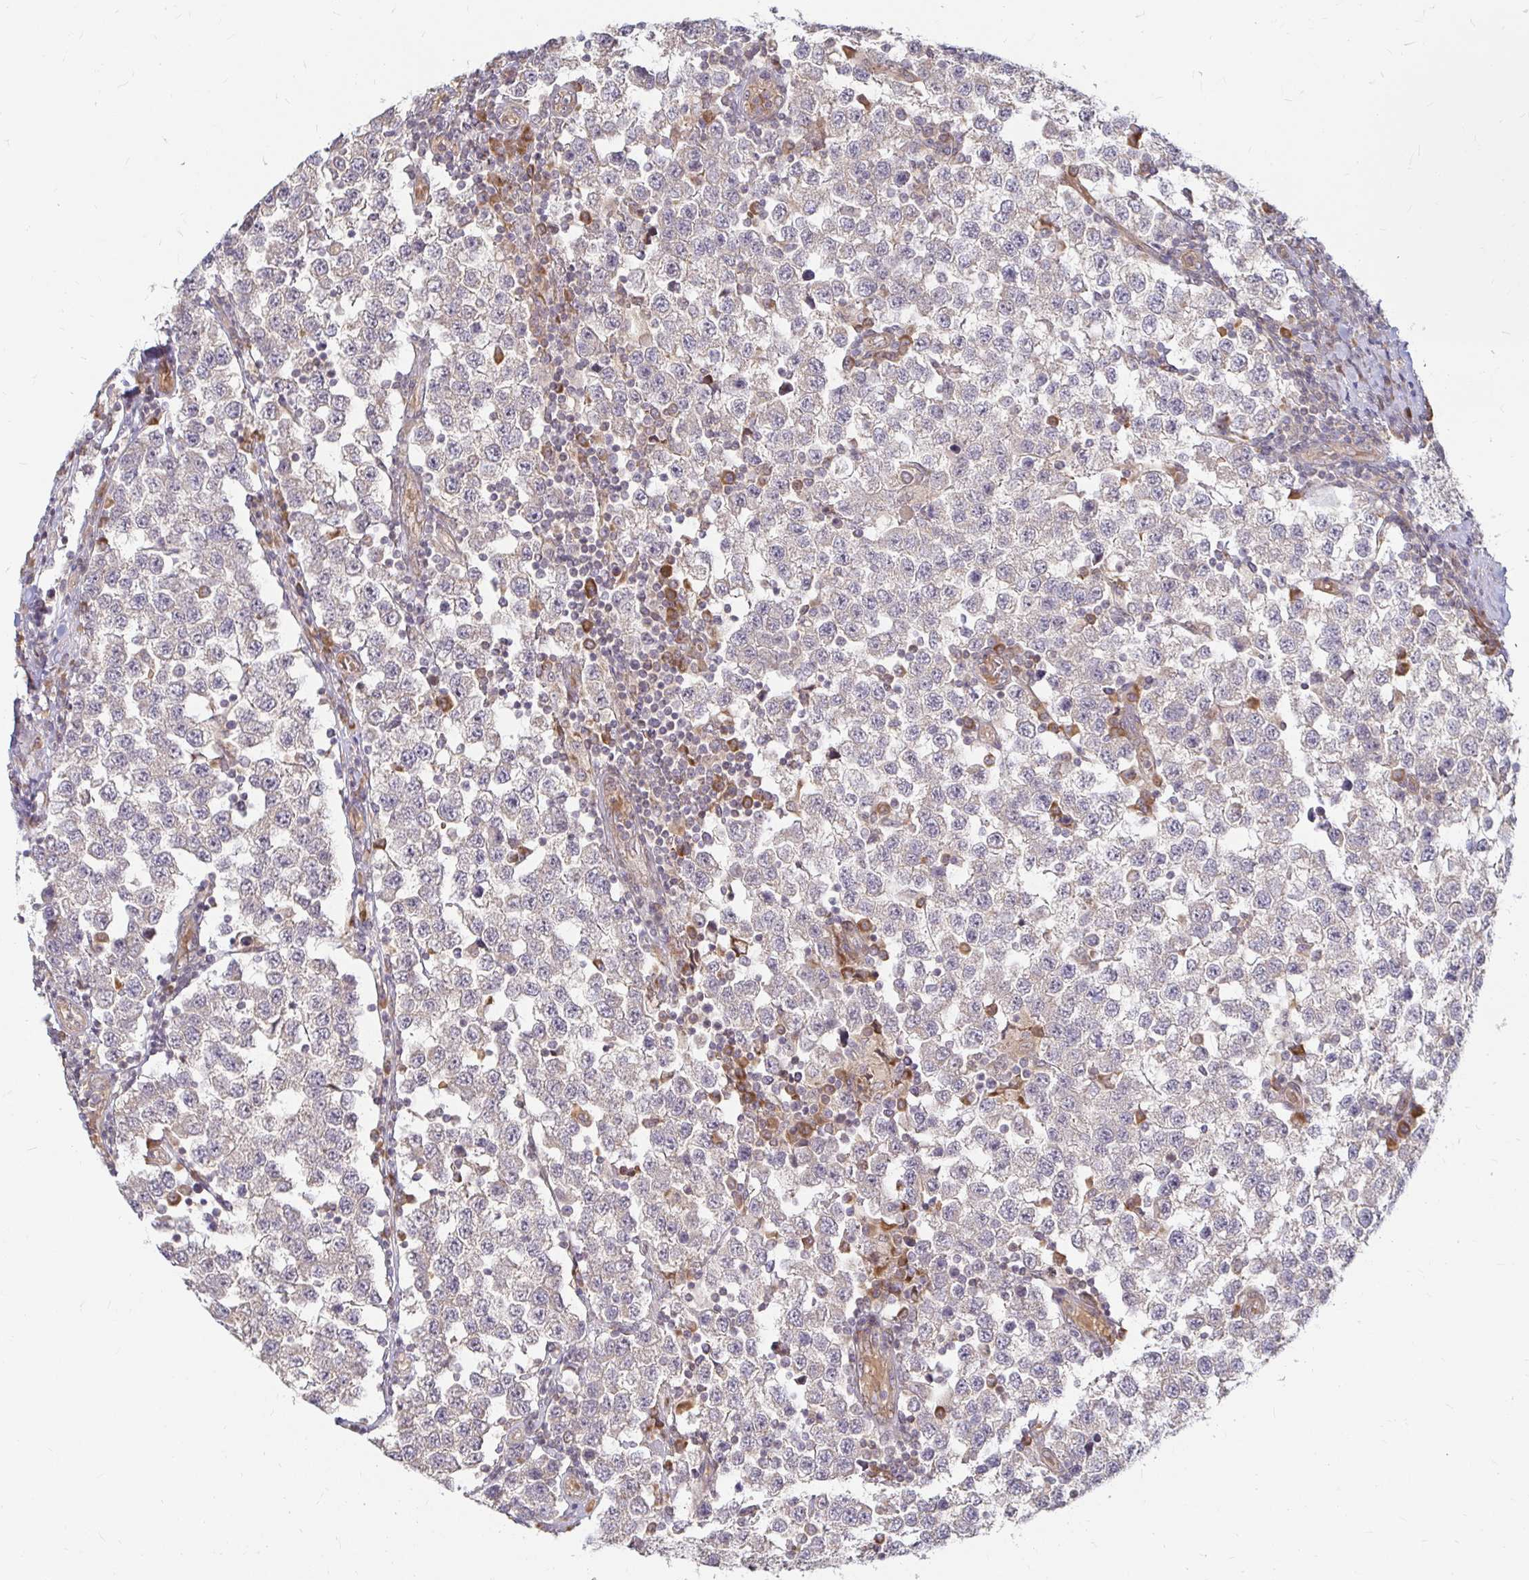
{"staining": {"intensity": "negative", "quantity": "none", "location": "none"}, "tissue": "testis cancer", "cell_type": "Tumor cells", "image_type": "cancer", "snomed": [{"axis": "morphology", "description": "Seminoma, NOS"}, {"axis": "topography", "description": "Testis"}], "caption": "High magnification brightfield microscopy of testis seminoma stained with DAB (brown) and counterstained with hematoxylin (blue): tumor cells show no significant expression.", "gene": "CAST", "patient": {"sex": "male", "age": 34}}